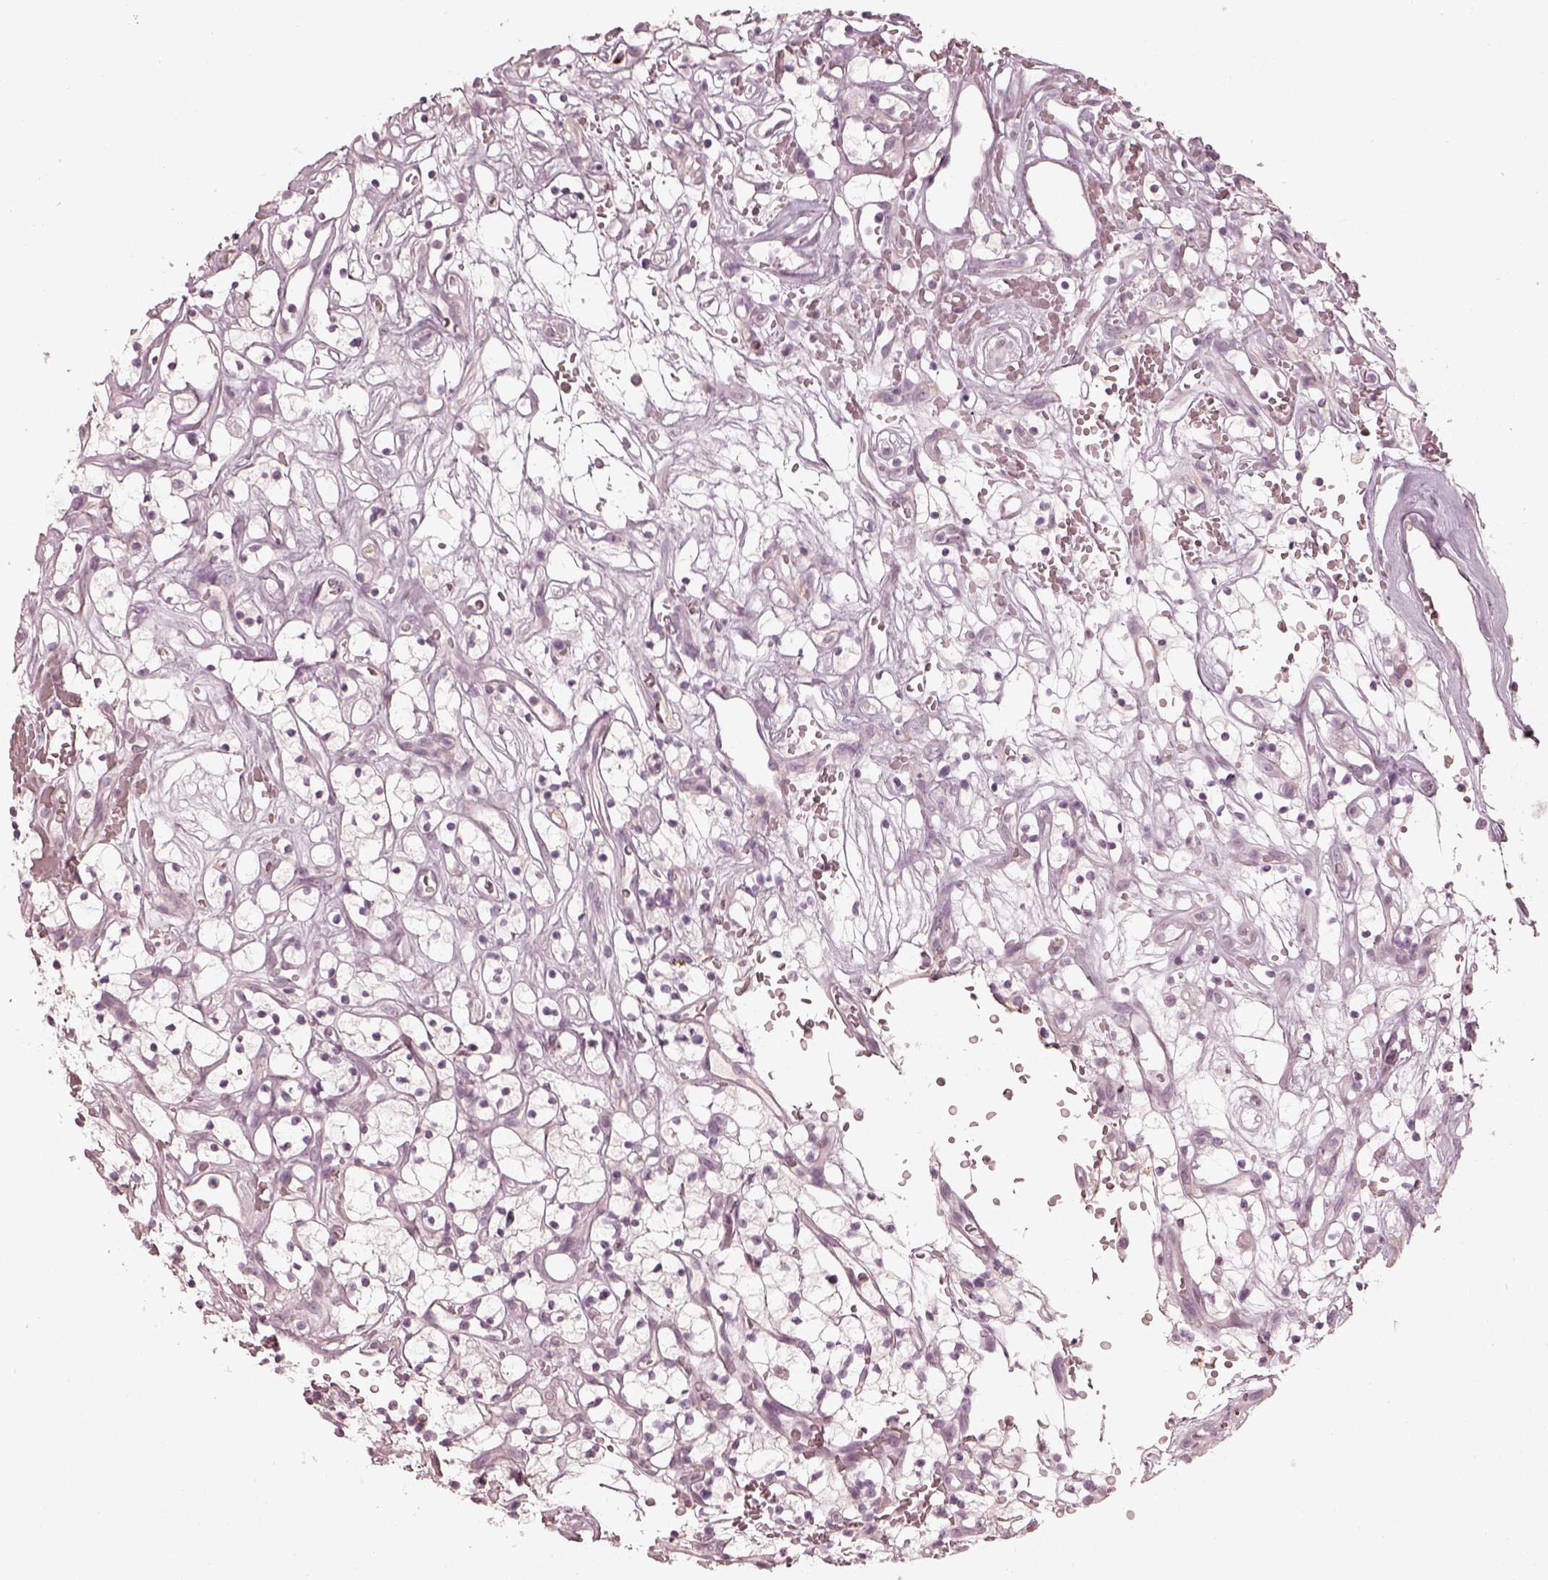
{"staining": {"intensity": "negative", "quantity": "none", "location": "none"}, "tissue": "renal cancer", "cell_type": "Tumor cells", "image_type": "cancer", "snomed": [{"axis": "morphology", "description": "Adenocarcinoma, NOS"}, {"axis": "topography", "description": "Kidney"}], "caption": "Immunohistochemical staining of human adenocarcinoma (renal) demonstrates no significant staining in tumor cells. (DAB (3,3'-diaminobenzidine) IHC visualized using brightfield microscopy, high magnification).", "gene": "PRLHR", "patient": {"sex": "female", "age": 64}}